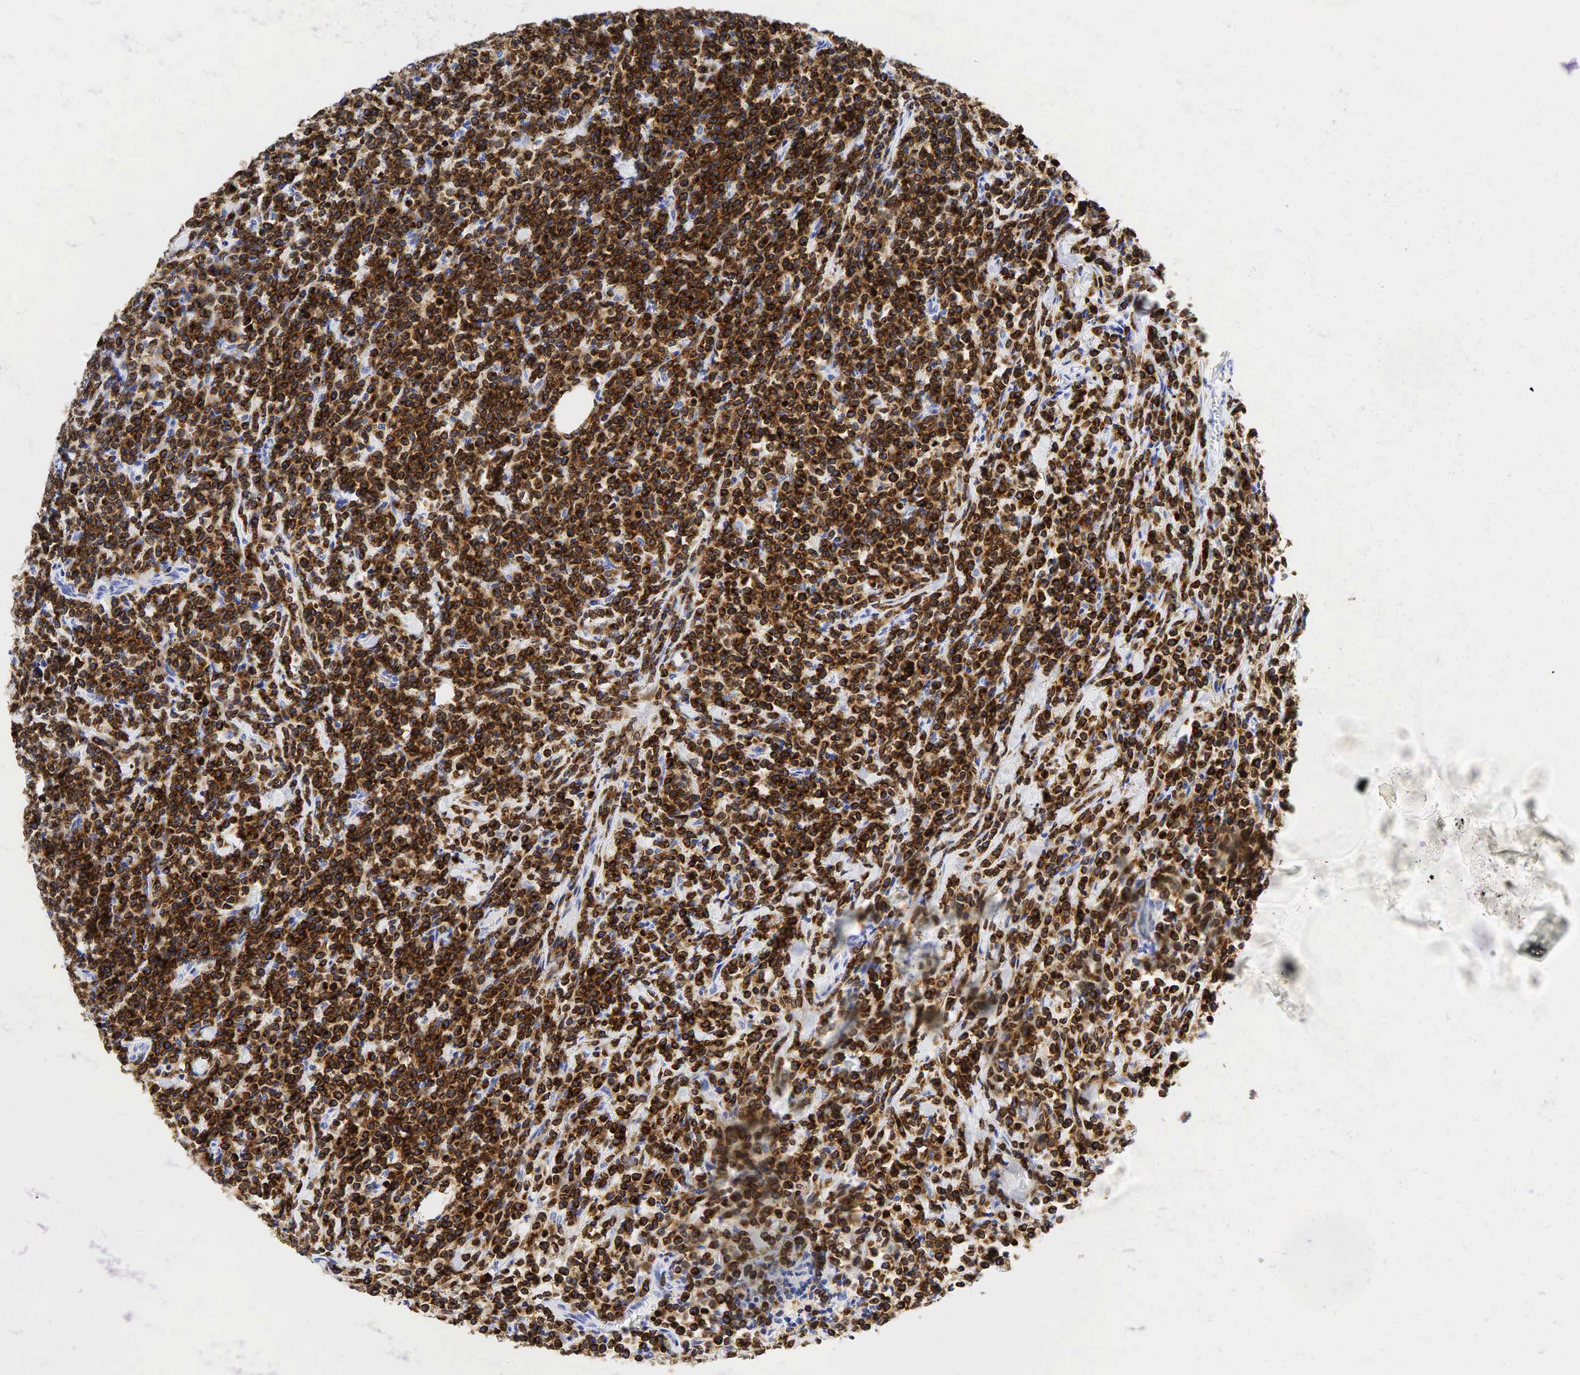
{"staining": {"intensity": "strong", "quantity": ">75%", "location": "cytoplasmic/membranous"}, "tissue": "lymphoma", "cell_type": "Tumor cells", "image_type": "cancer", "snomed": [{"axis": "morphology", "description": "Malignant lymphoma, non-Hodgkin's type, High grade"}, {"axis": "topography", "description": "Small intestine"}, {"axis": "topography", "description": "Colon"}], "caption": "Immunohistochemical staining of lymphoma displays high levels of strong cytoplasmic/membranous protein positivity in about >75% of tumor cells.", "gene": "CD79A", "patient": {"sex": "male", "age": 8}}